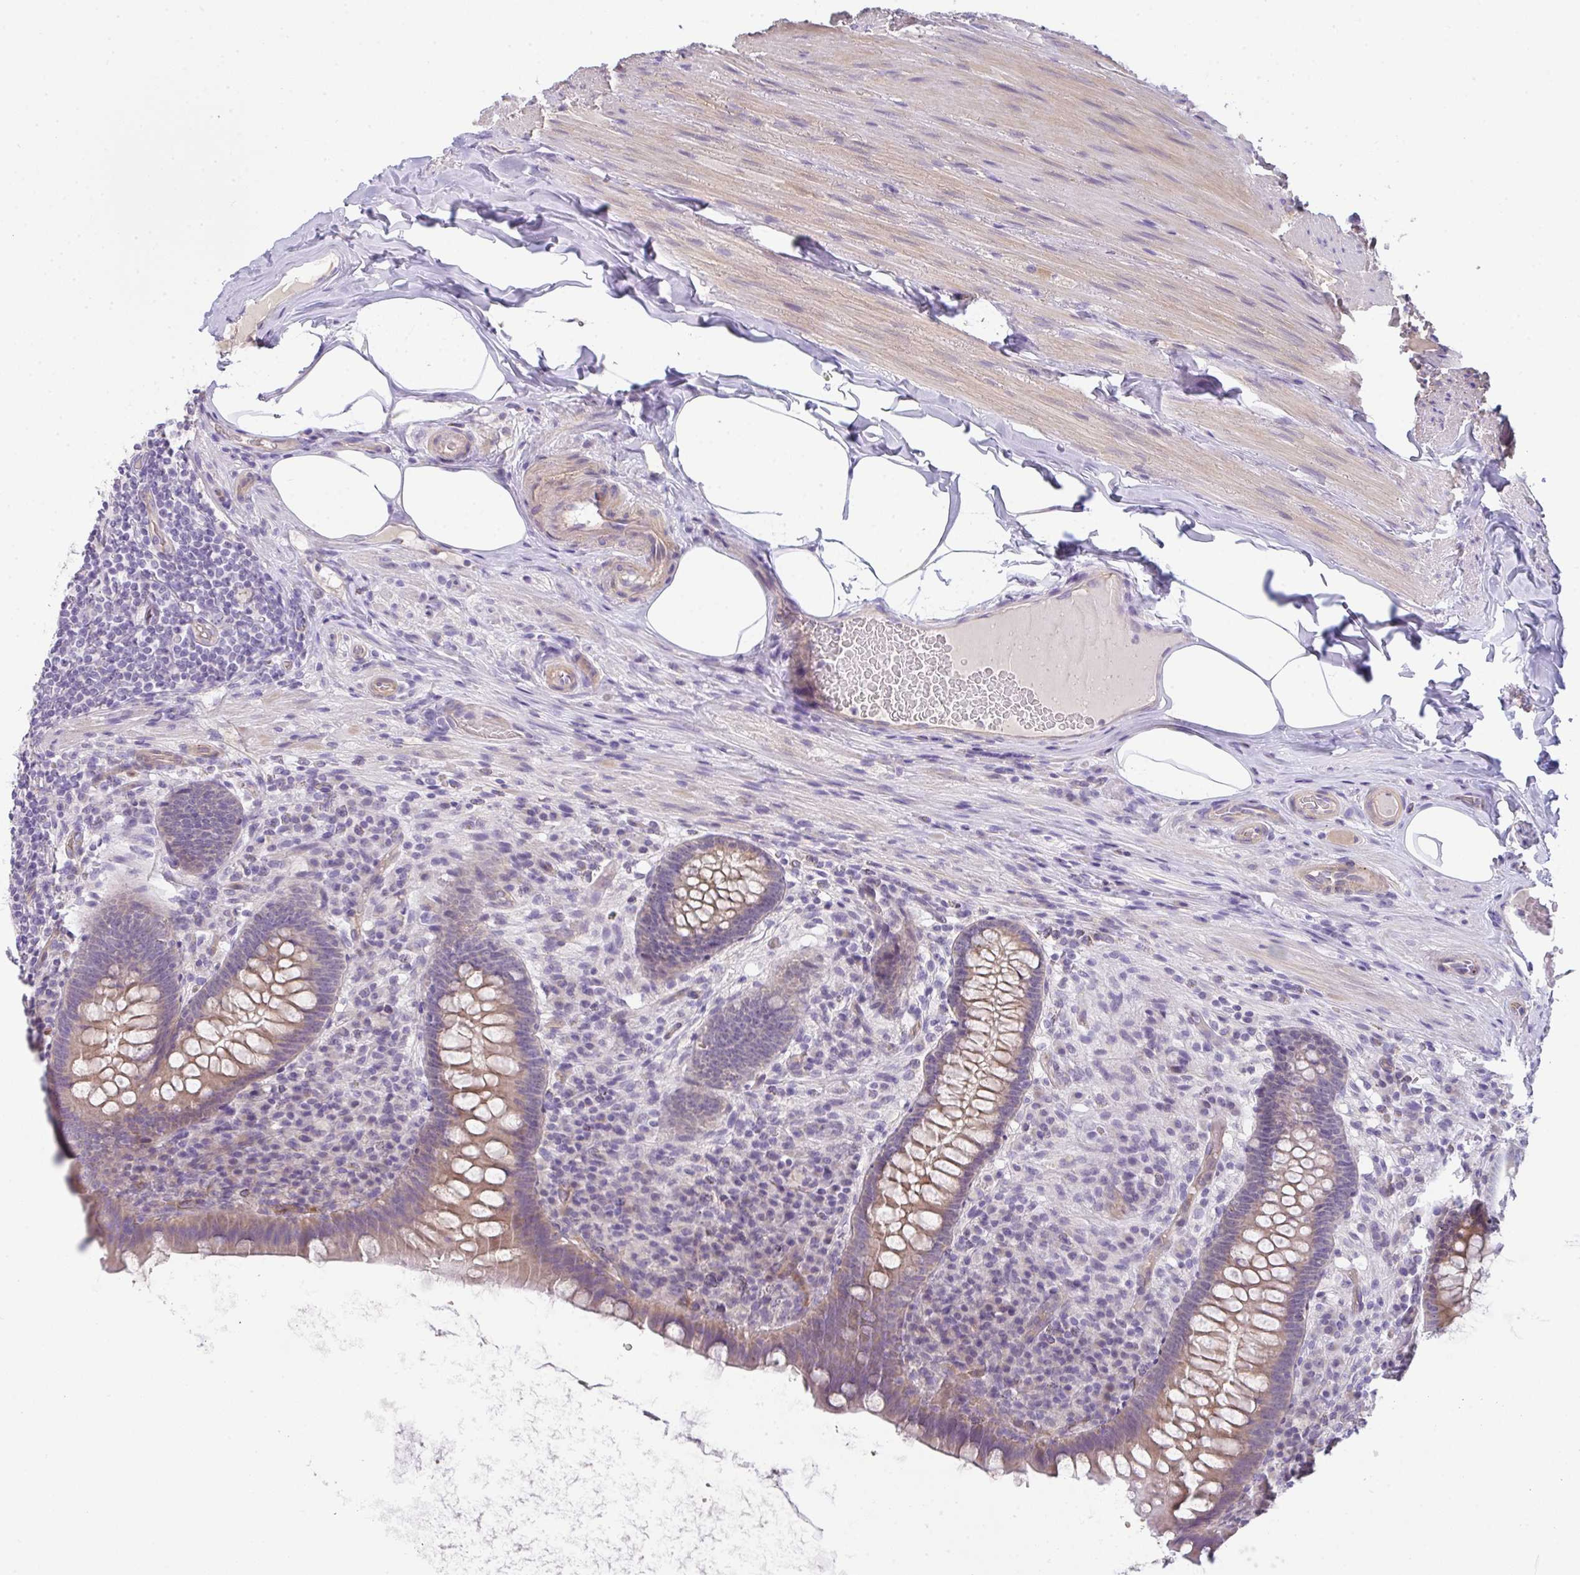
{"staining": {"intensity": "weak", "quantity": "25%-75%", "location": "cytoplasmic/membranous"}, "tissue": "appendix", "cell_type": "Glandular cells", "image_type": "normal", "snomed": [{"axis": "morphology", "description": "Normal tissue, NOS"}, {"axis": "topography", "description": "Appendix"}], "caption": "Immunohistochemical staining of normal human appendix exhibits low levels of weak cytoplasmic/membranous staining in approximately 25%-75% of glandular cells.", "gene": "FILIP1", "patient": {"sex": "male", "age": 71}}